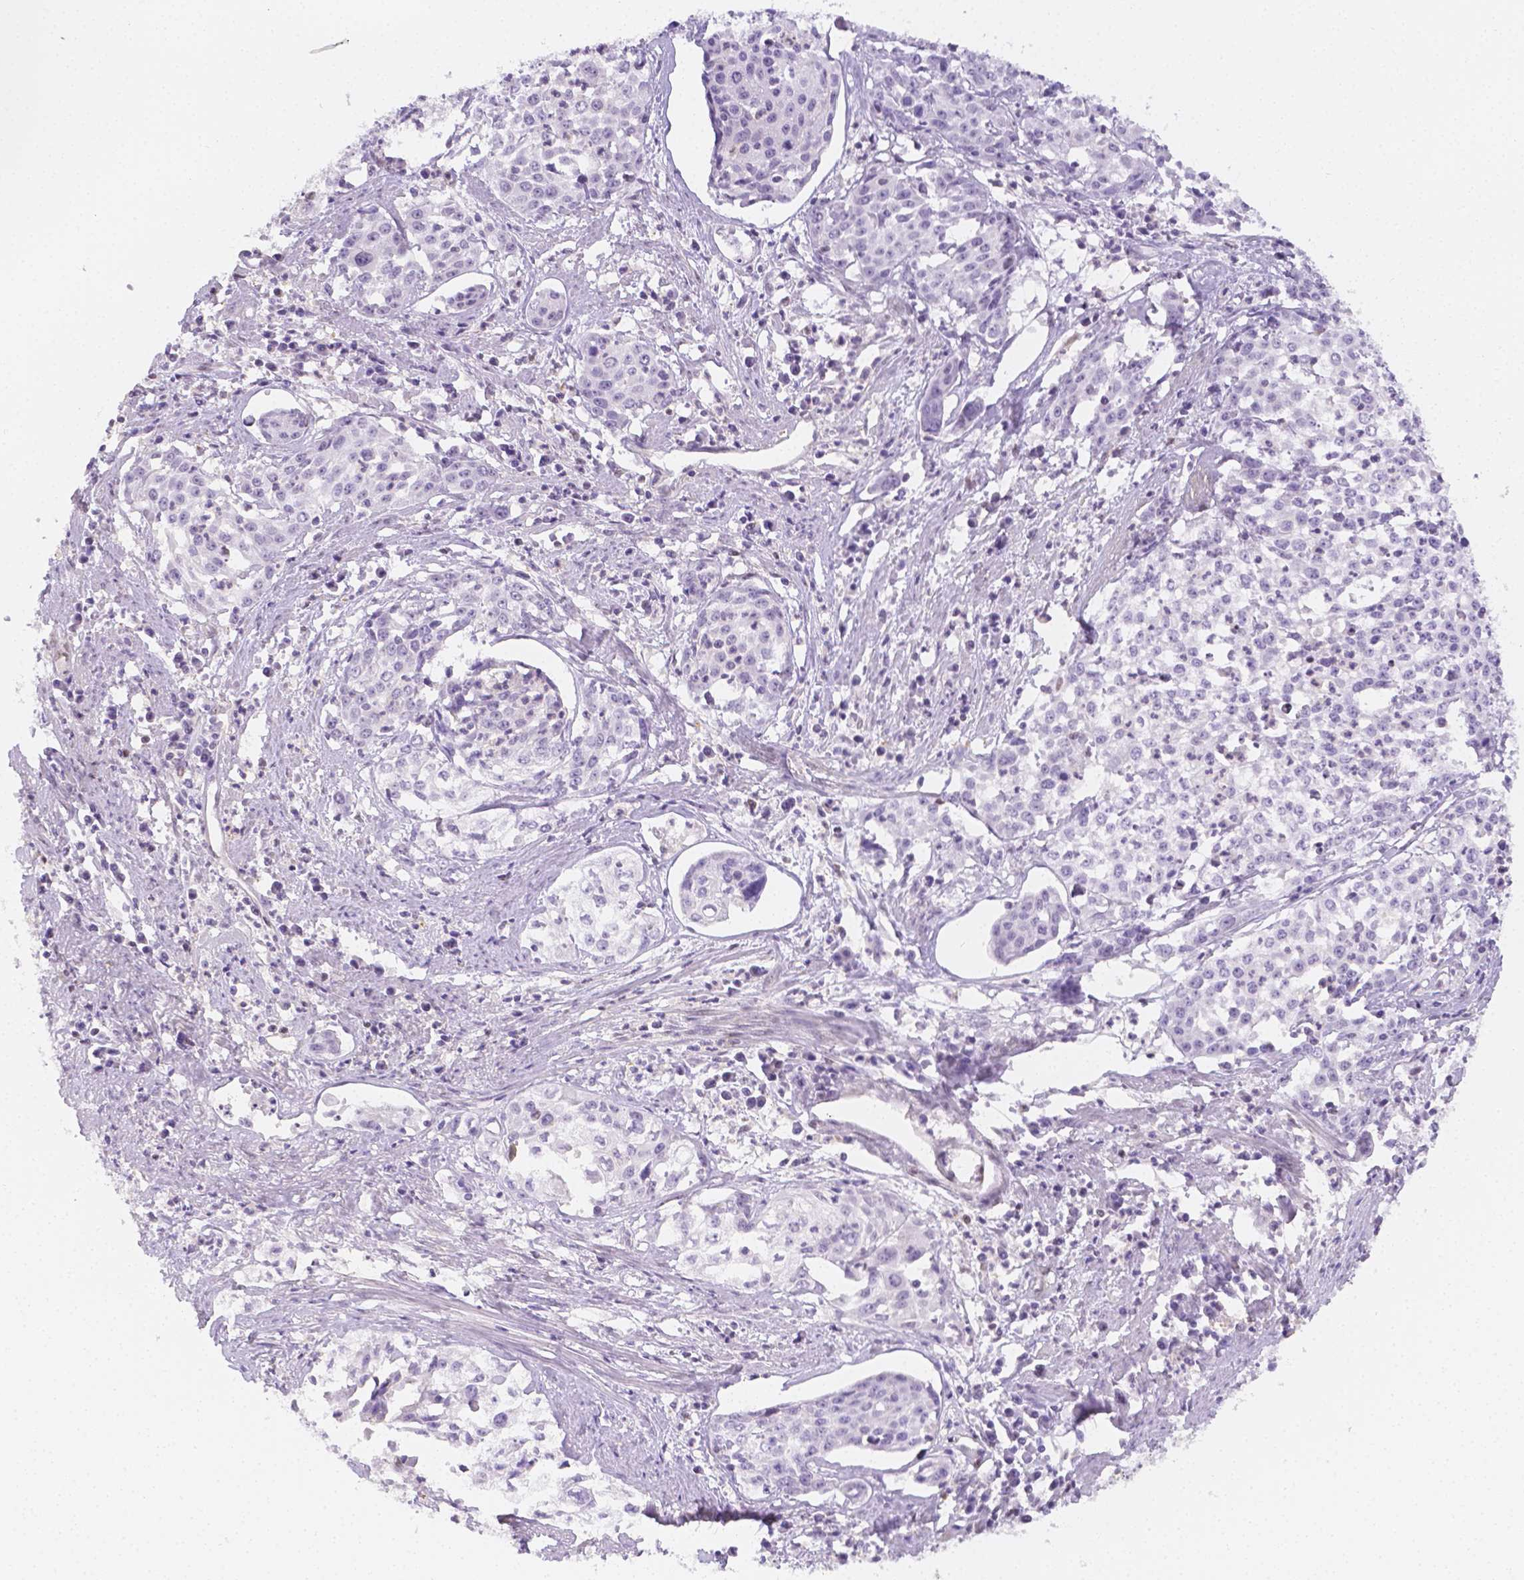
{"staining": {"intensity": "negative", "quantity": "none", "location": "none"}, "tissue": "cervical cancer", "cell_type": "Tumor cells", "image_type": "cancer", "snomed": [{"axis": "morphology", "description": "Squamous cell carcinoma, NOS"}, {"axis": "topography", "description": "Cervix"}], "caption": "A high-resolution histopathology image shows immunohistochemistry staining of squamous cell carcinoma (cervical), which demonstrates no significant staining in tumor cells.", "gene": "SGTB", "patient": {"sex": "female", "age": 39}}